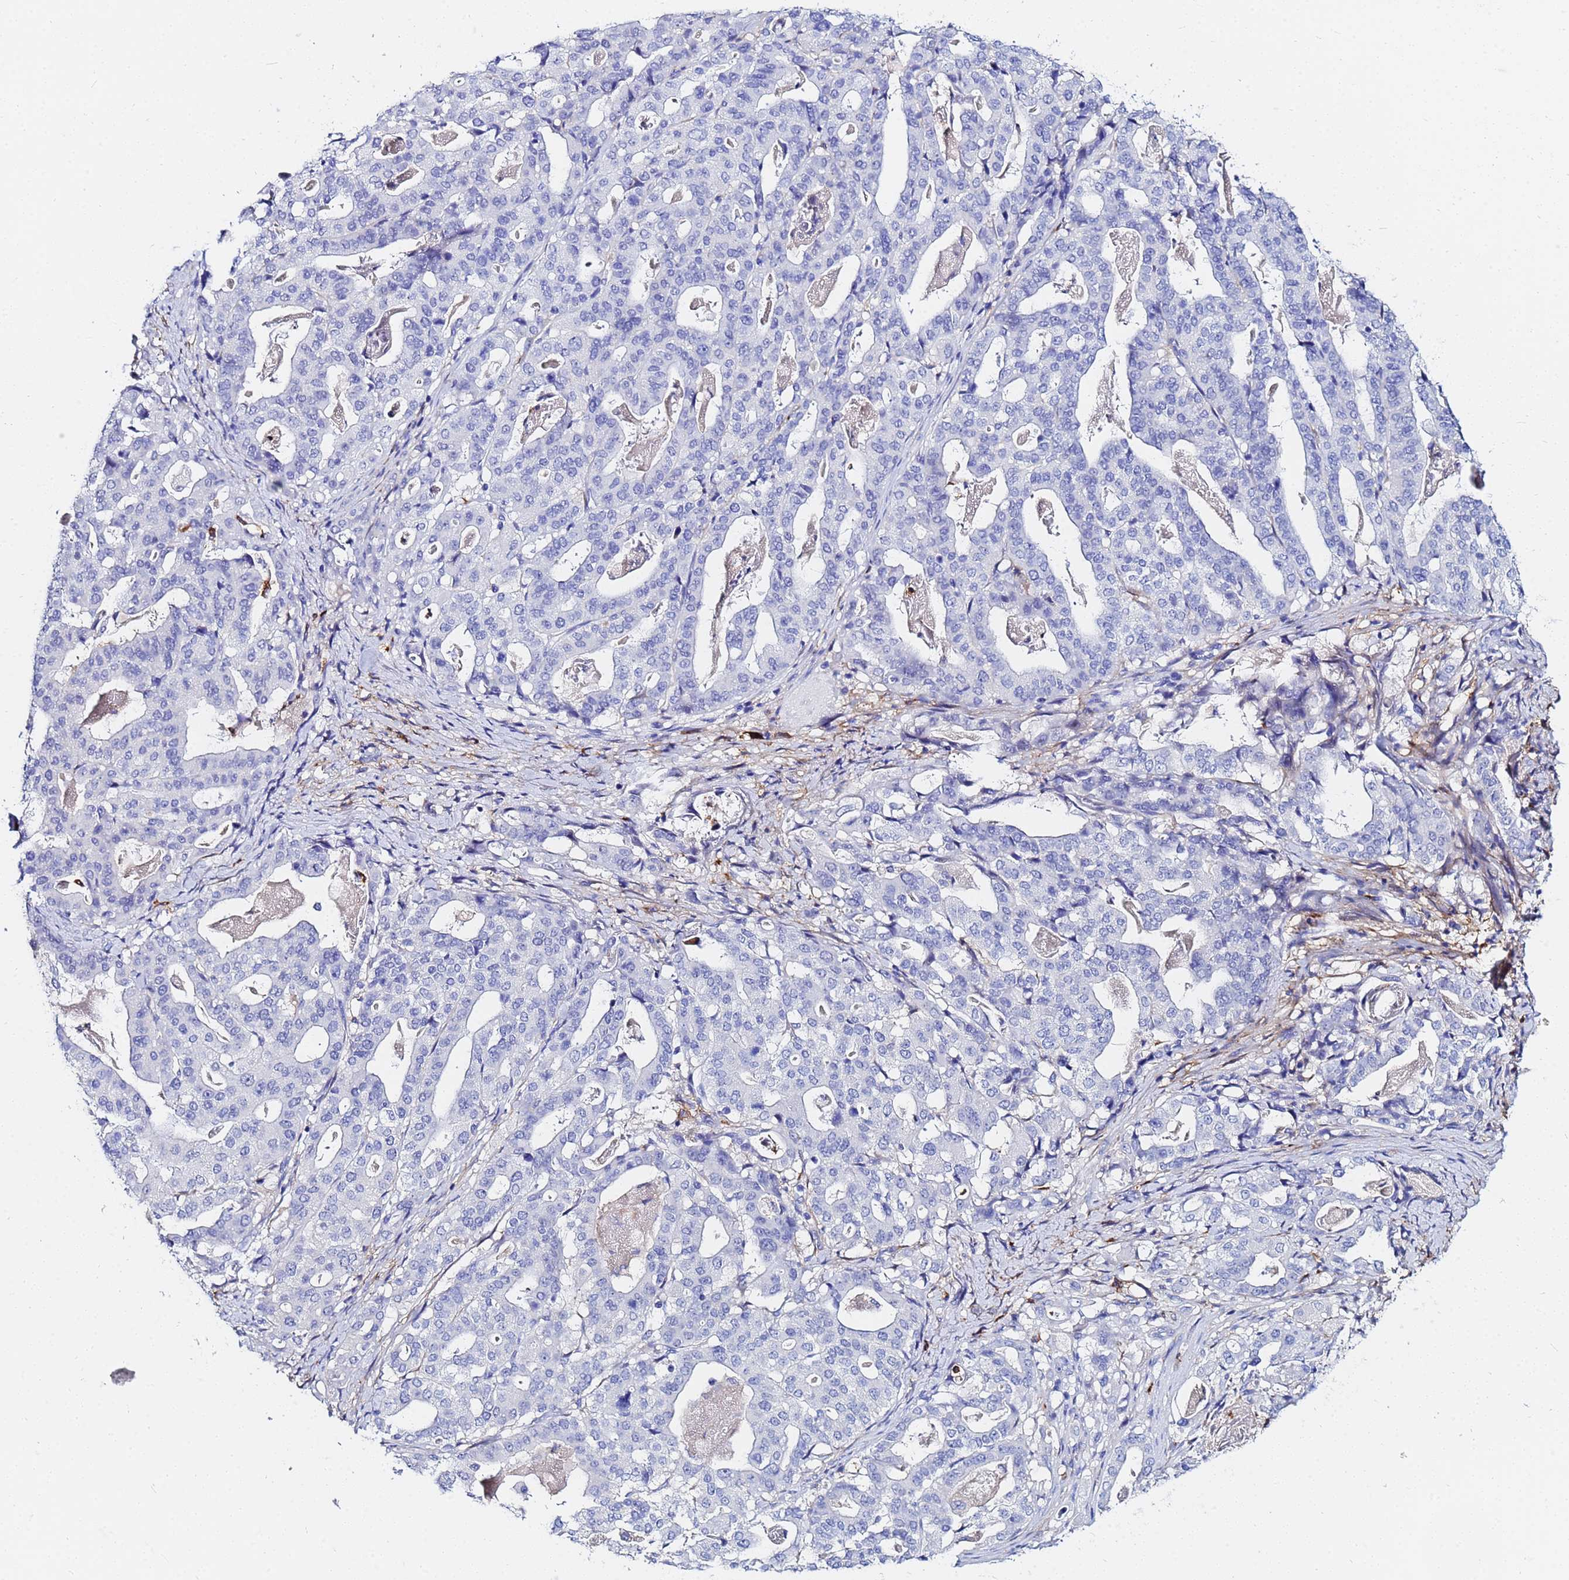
{"staining": {"intensity": "negative", "quantity": "none", "location": "none"}, "tissue": "stomach cancer", "cell_type": "Tumor cells", "image_type": "cancer", "snomed": [{"axis": "morphology", "description": "Adenocarcinoma, NOS"}, {"axis": "topography", "description": "Stomach"}], "caption": "Immunohistochemistry micrograph of neoplastic tissue: human stomach cancer stained with DAB demonstrates no significant protein positivity in tumor cells.", "gene": "BASP1", "patient": {"sex": "male", "age": 48}}